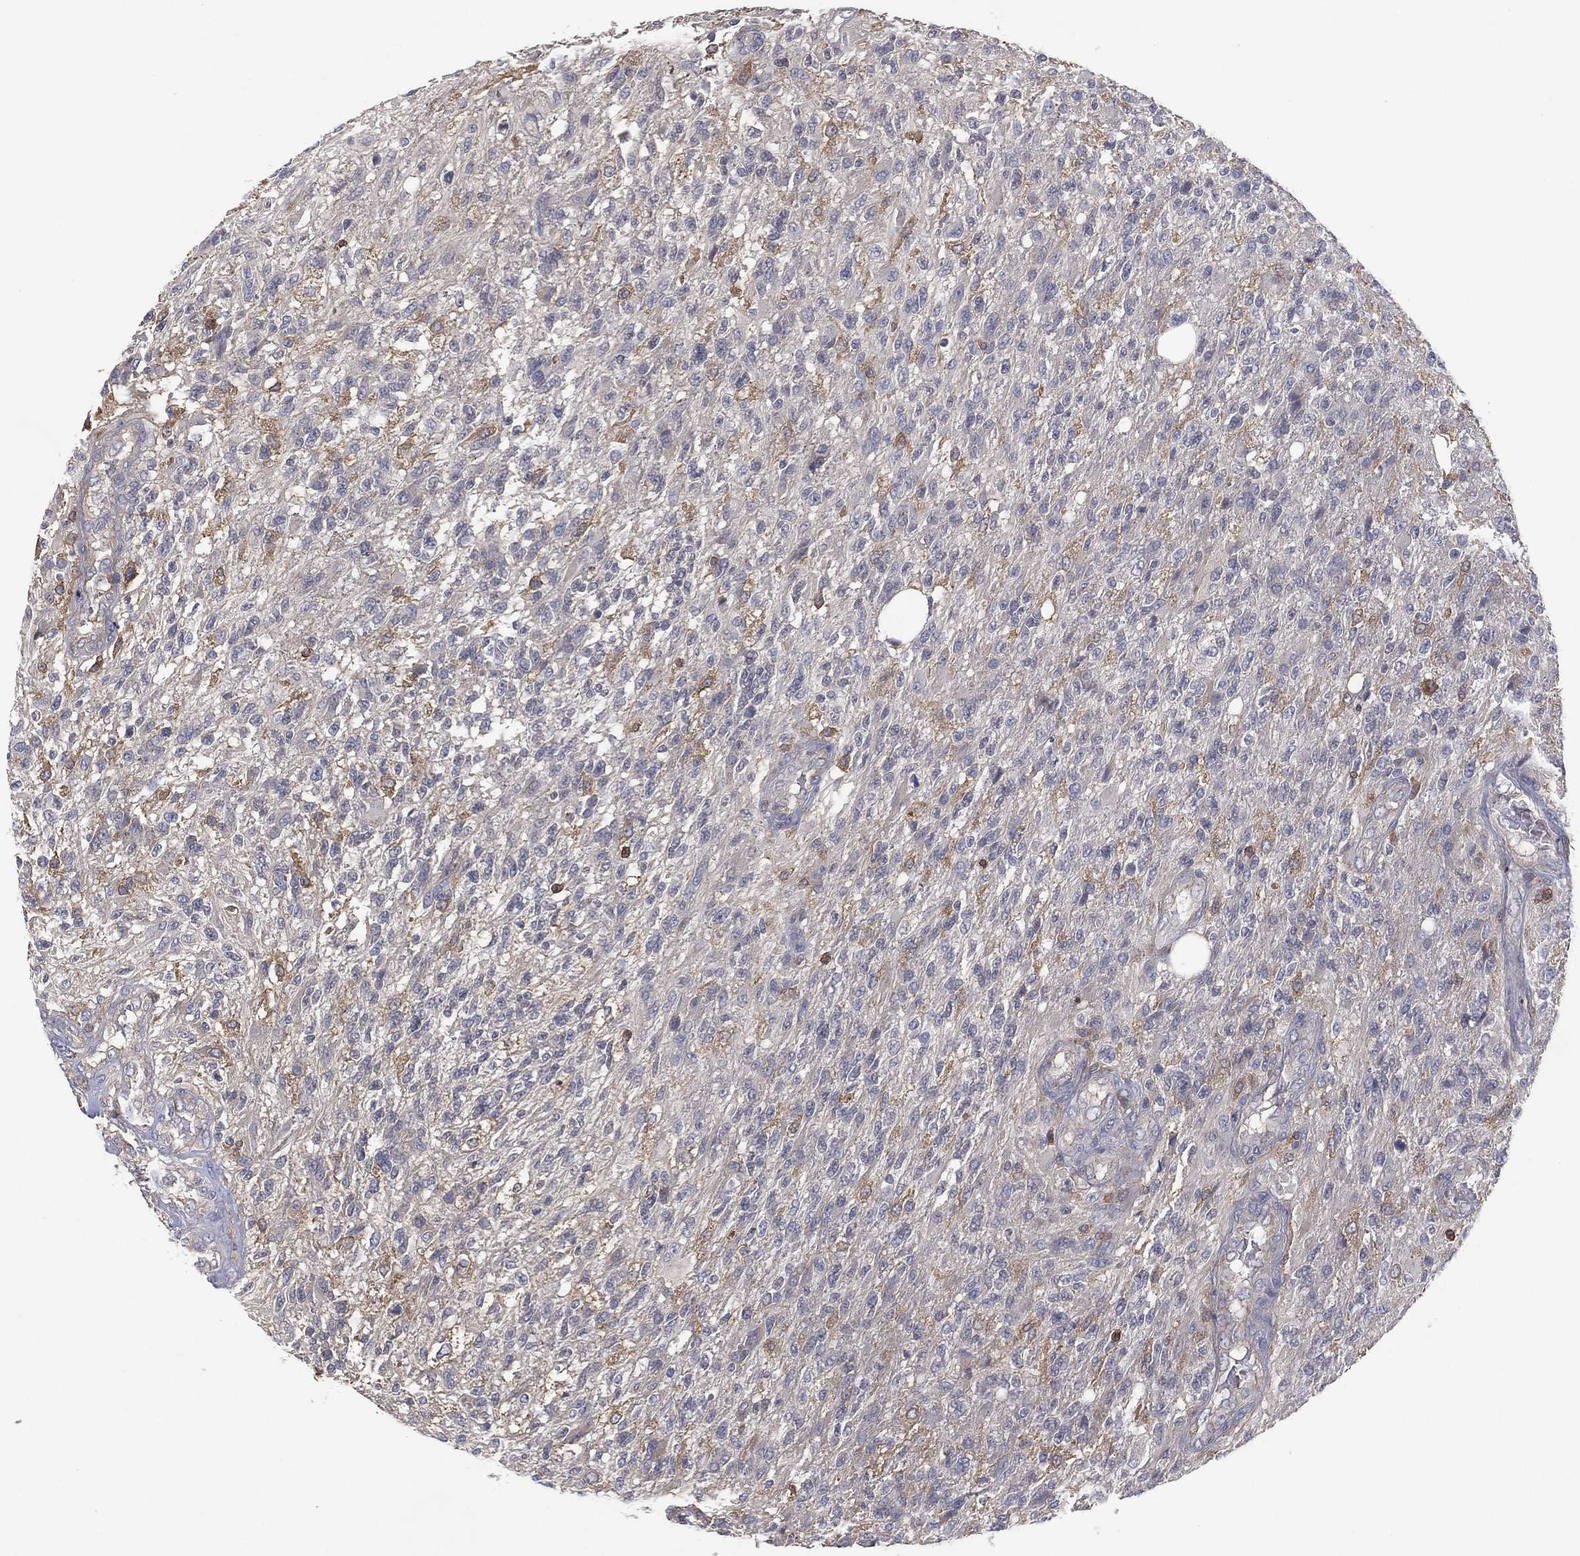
{"staining": {"intensity": "negative", "quantity": "none", "location": "none"}, "tissue": "glioma", "cell_type": "Tumor cells", "image_type": "cancer", "snomed": [{"axis": "morphology", "description": "Glioma, malignant, High grade"}, {"axis": "topography", "description": "Brain"}], "caption": "The photomicrograph exhibits no staining of tumor cells in malignant glioma (high-grade).", "gene": "DOCK8", "patient": {"sex": "male", "age": 56}}